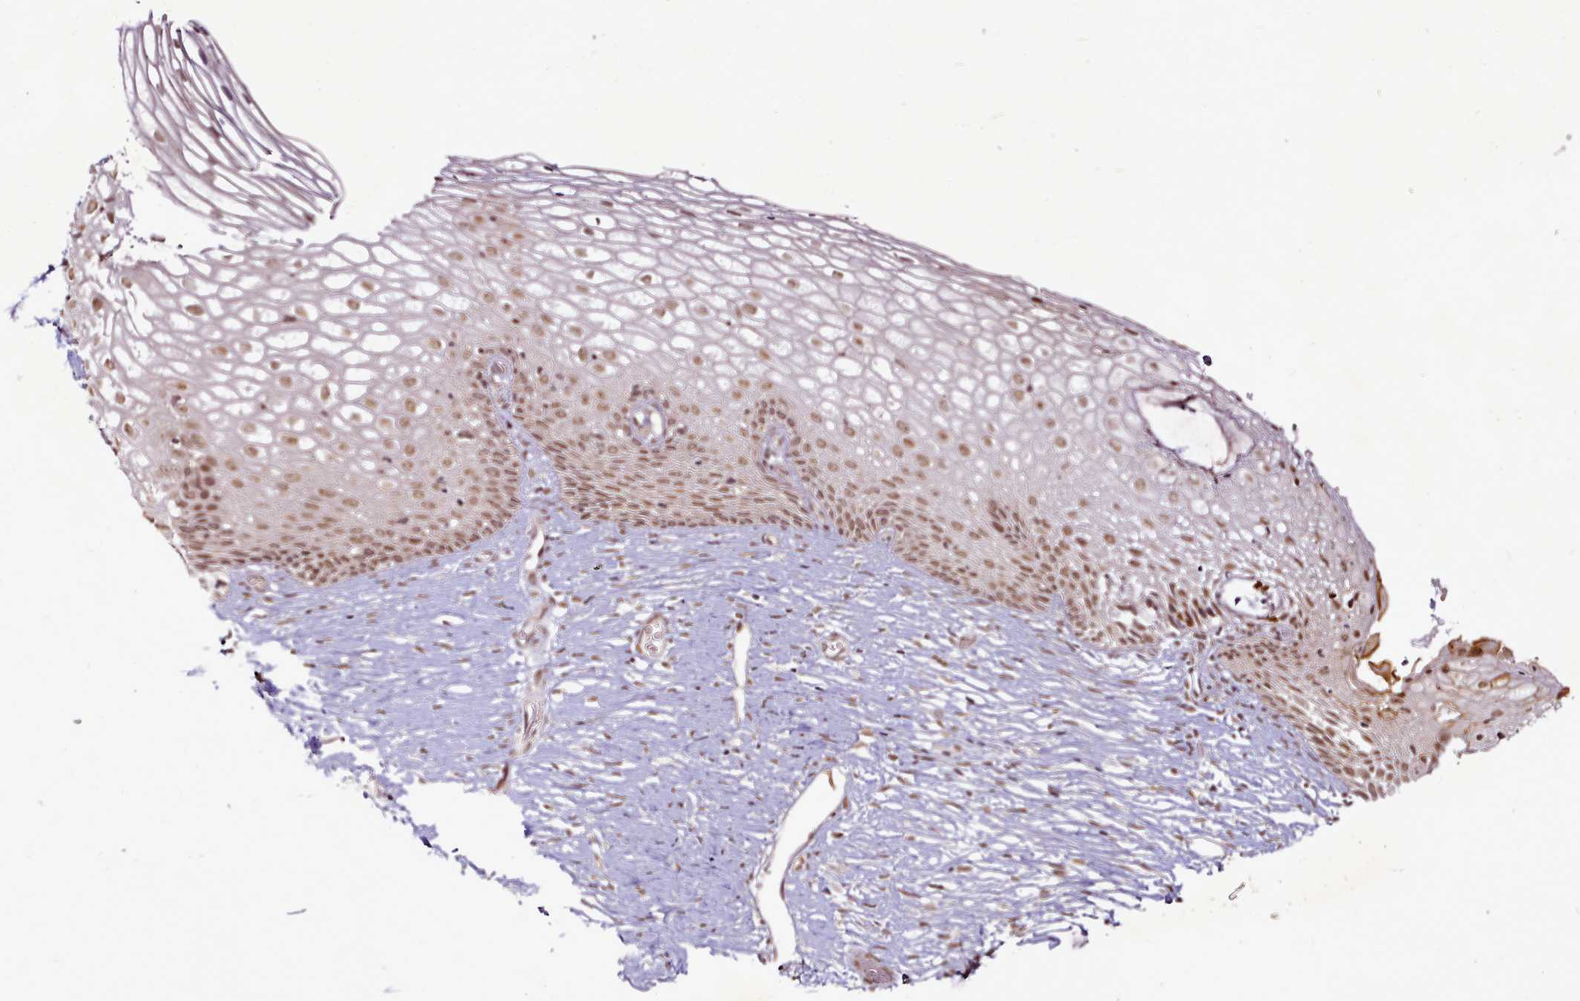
{"staining": {"intensity": "moderate", "quantity": ">75%", "location": "nuclear"}, "tissue": "cervix", "cell_type": "Glandular cells", "image_type": "normal", "snomed": [{"axis": "morphology", "description": "Normal tissue, NOS"}, {"axis": "topography", "description": "Cervix"}], "caption": "IHC image of benign human cervix stained for a protein (brown), which displays medium levels of moderate nuclear positivity in about >75% of glandular cells.", "gene": "SYT15B", "patient": {"sex": "female", "age": 33}}